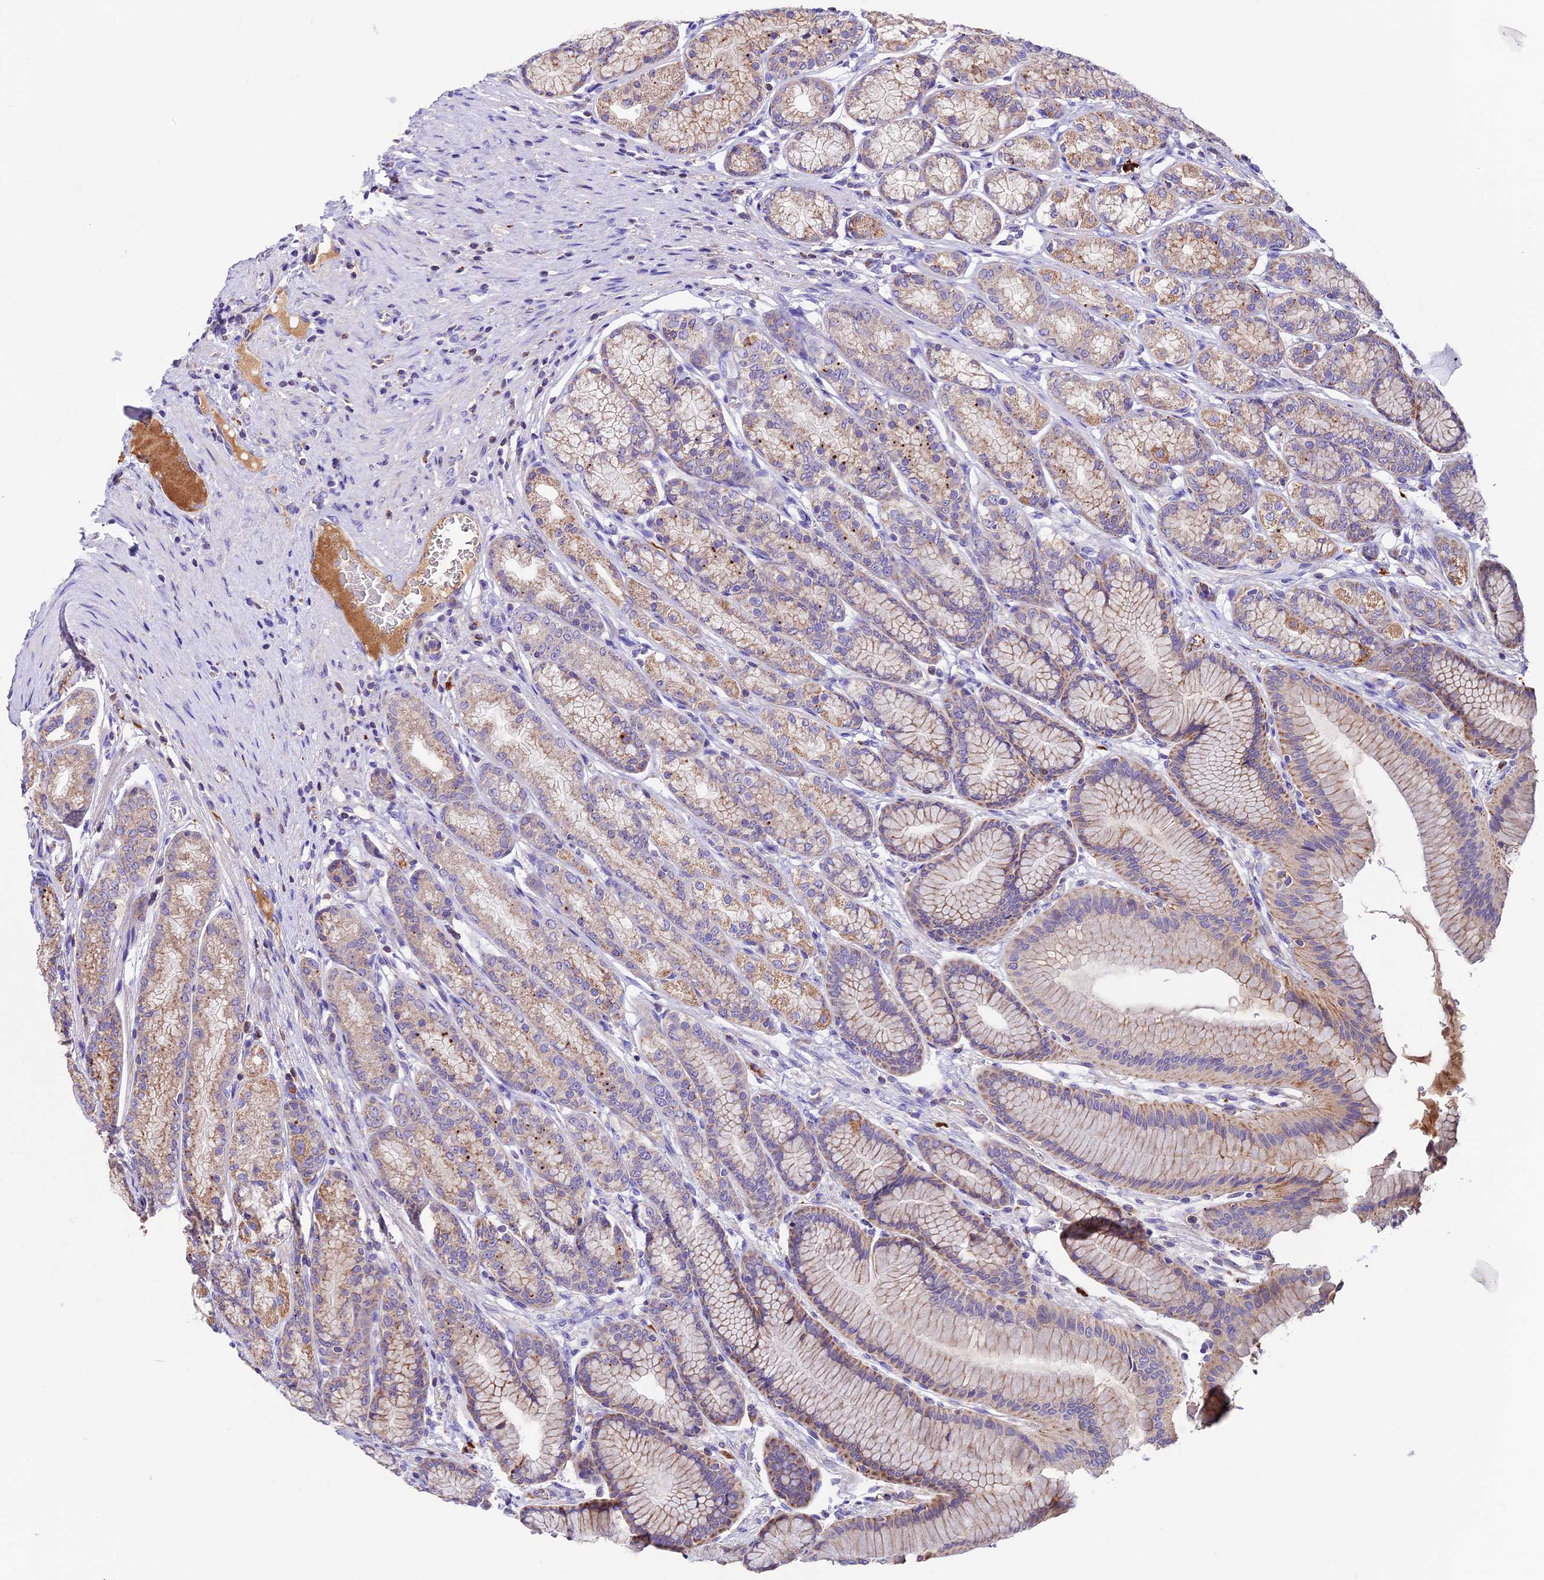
{"staining": {"intensity": "moderate", "quantity": "25%-75%", "location": "cytoplasmic/membranous"}, "tissue": "stomach", "cell_type": "Glandular cells", "image_type": "normal", "snomed": [{"axis": "morphology", "description": "Normal tissue, NOS"}, {"axis": "morphology", "description": "Adenocarcinoma, NOS"}, {"axis": "morphology", "description": "Adenocarcinoma, High grade"}, {"axis": "topography", "description": "Stomach, upper"}, {"axis": "topography", "description": "Stomach"}], "caption": "Unremarkable stomach was stained to show a protein in brown. There is medium levels of moderate cytoplasmic/membranous expression in about 25%-75% of glandular cells.", "gene": "METTL22", "patient": {"sex": "female", "age": 65}}